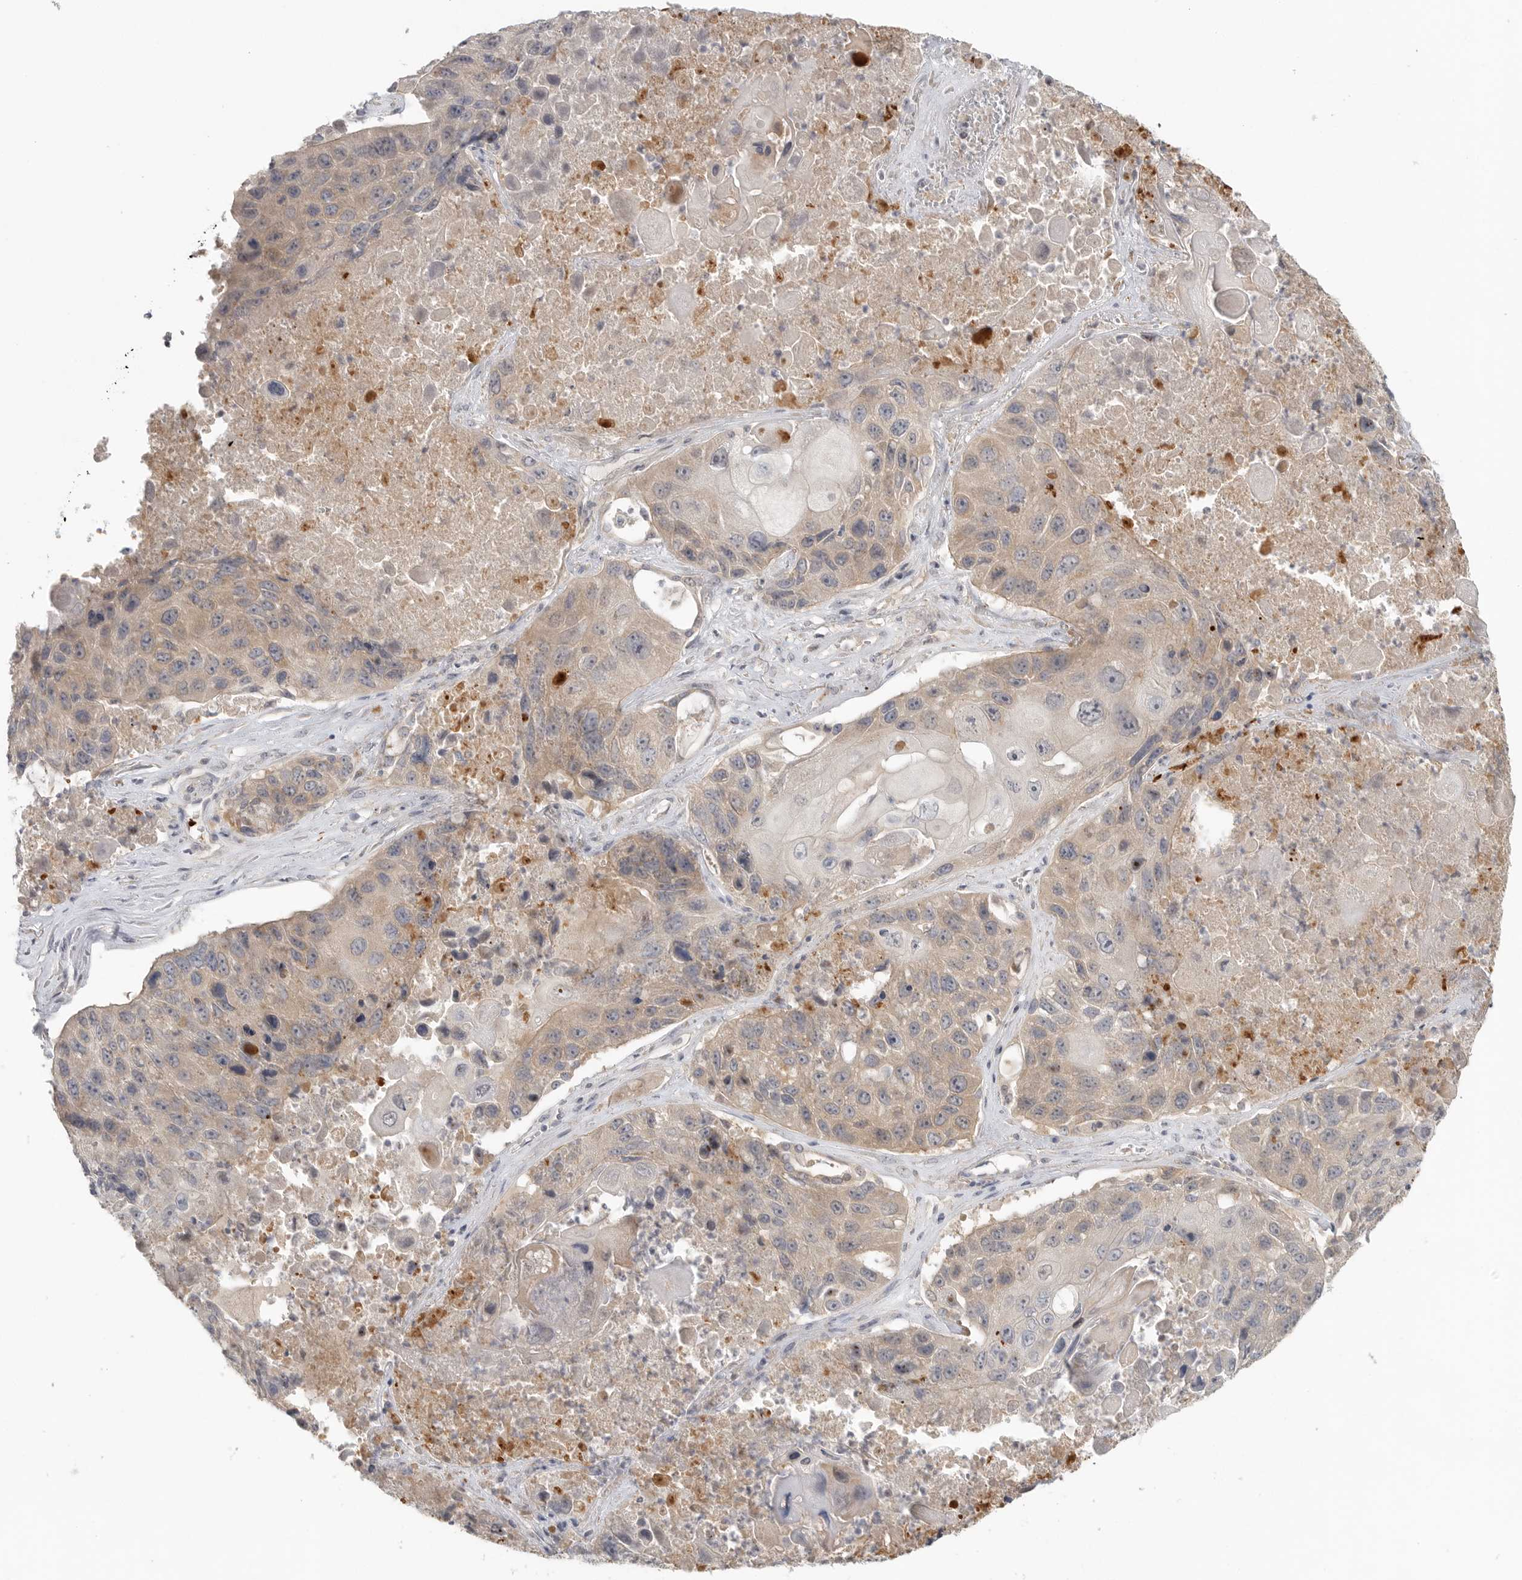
{"staining": {"intensity": "weak", "quantity": "25%-75%", "location": "cytoplasmic/membranous"}, "tissue": "lung cancer", "cell_type": "Tumor cells", "image_type": "cancer", "snomed": [{"axis": "morphology", "description": "Squamous cell carcinoma, NOS"}, {"axis": "topography", "description": "Lung"}], "caption": "An immunohistochemistry histopathology image of neoplastic tissue is shown. Protein staining in brown shows weak cytoplasmic/membranous positivity in lung cancer within tumor cells.", "gene": "HDAC6", "patient": {"sex": "male", "age": 61}}